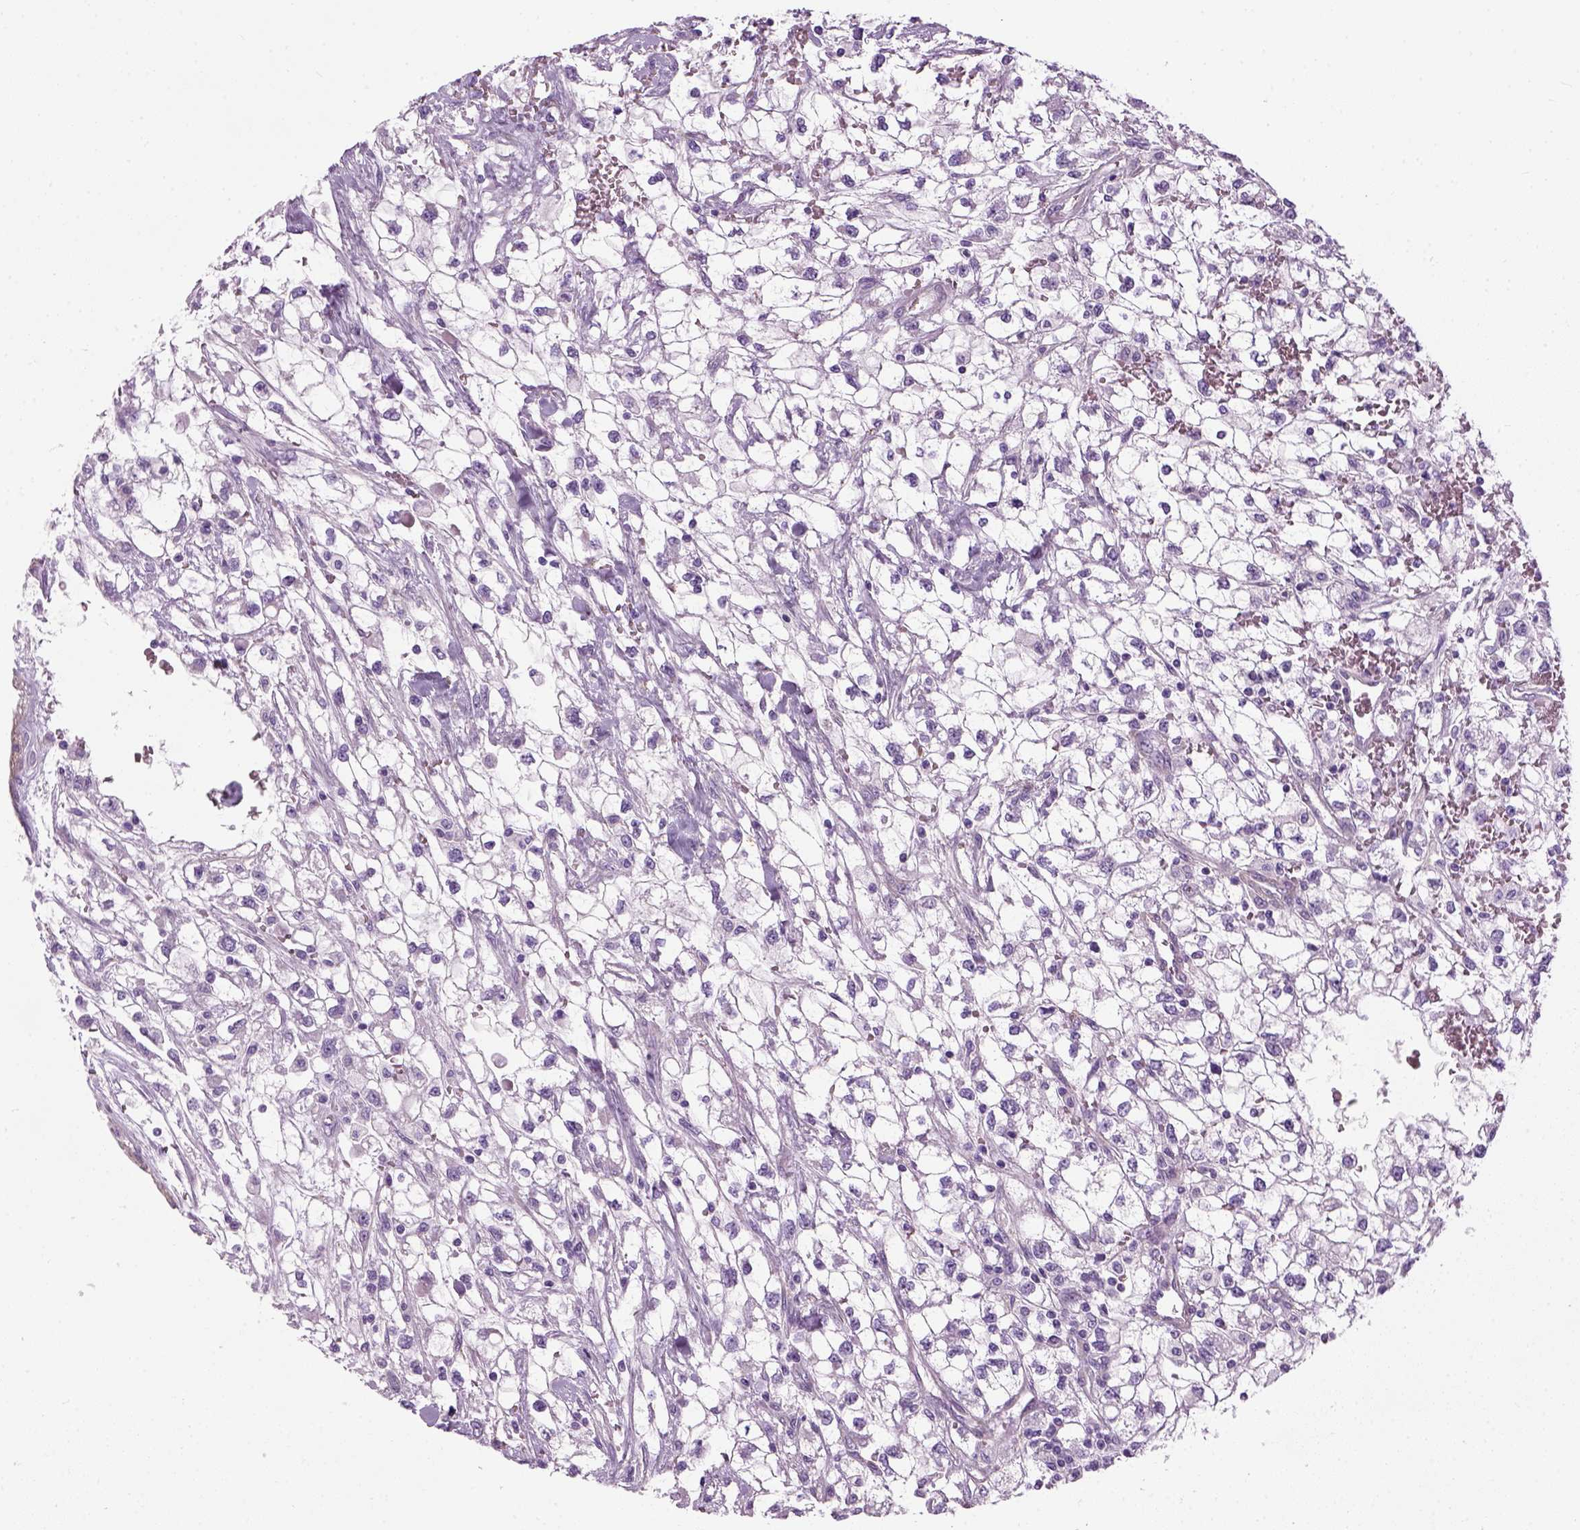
{"staining": {"intensity": "negative", "quantity": "none", "location": "none"}, "tissue": "renal cancer", "cell_type": "Tumor cells", "image_type": "cancer", "snomed": [{"axis": "morphology", "description": "Adenocarcinoma, NOS"}, {"axis": "topography", "description": "Kidney"}], "caption": "Immunohistochemical staining of human renal cancer (adenocarcinoma) displays no significant staining in tumor cells.", "gene": "FAM161A", "patient": {"sex": "male", "age": 59}}